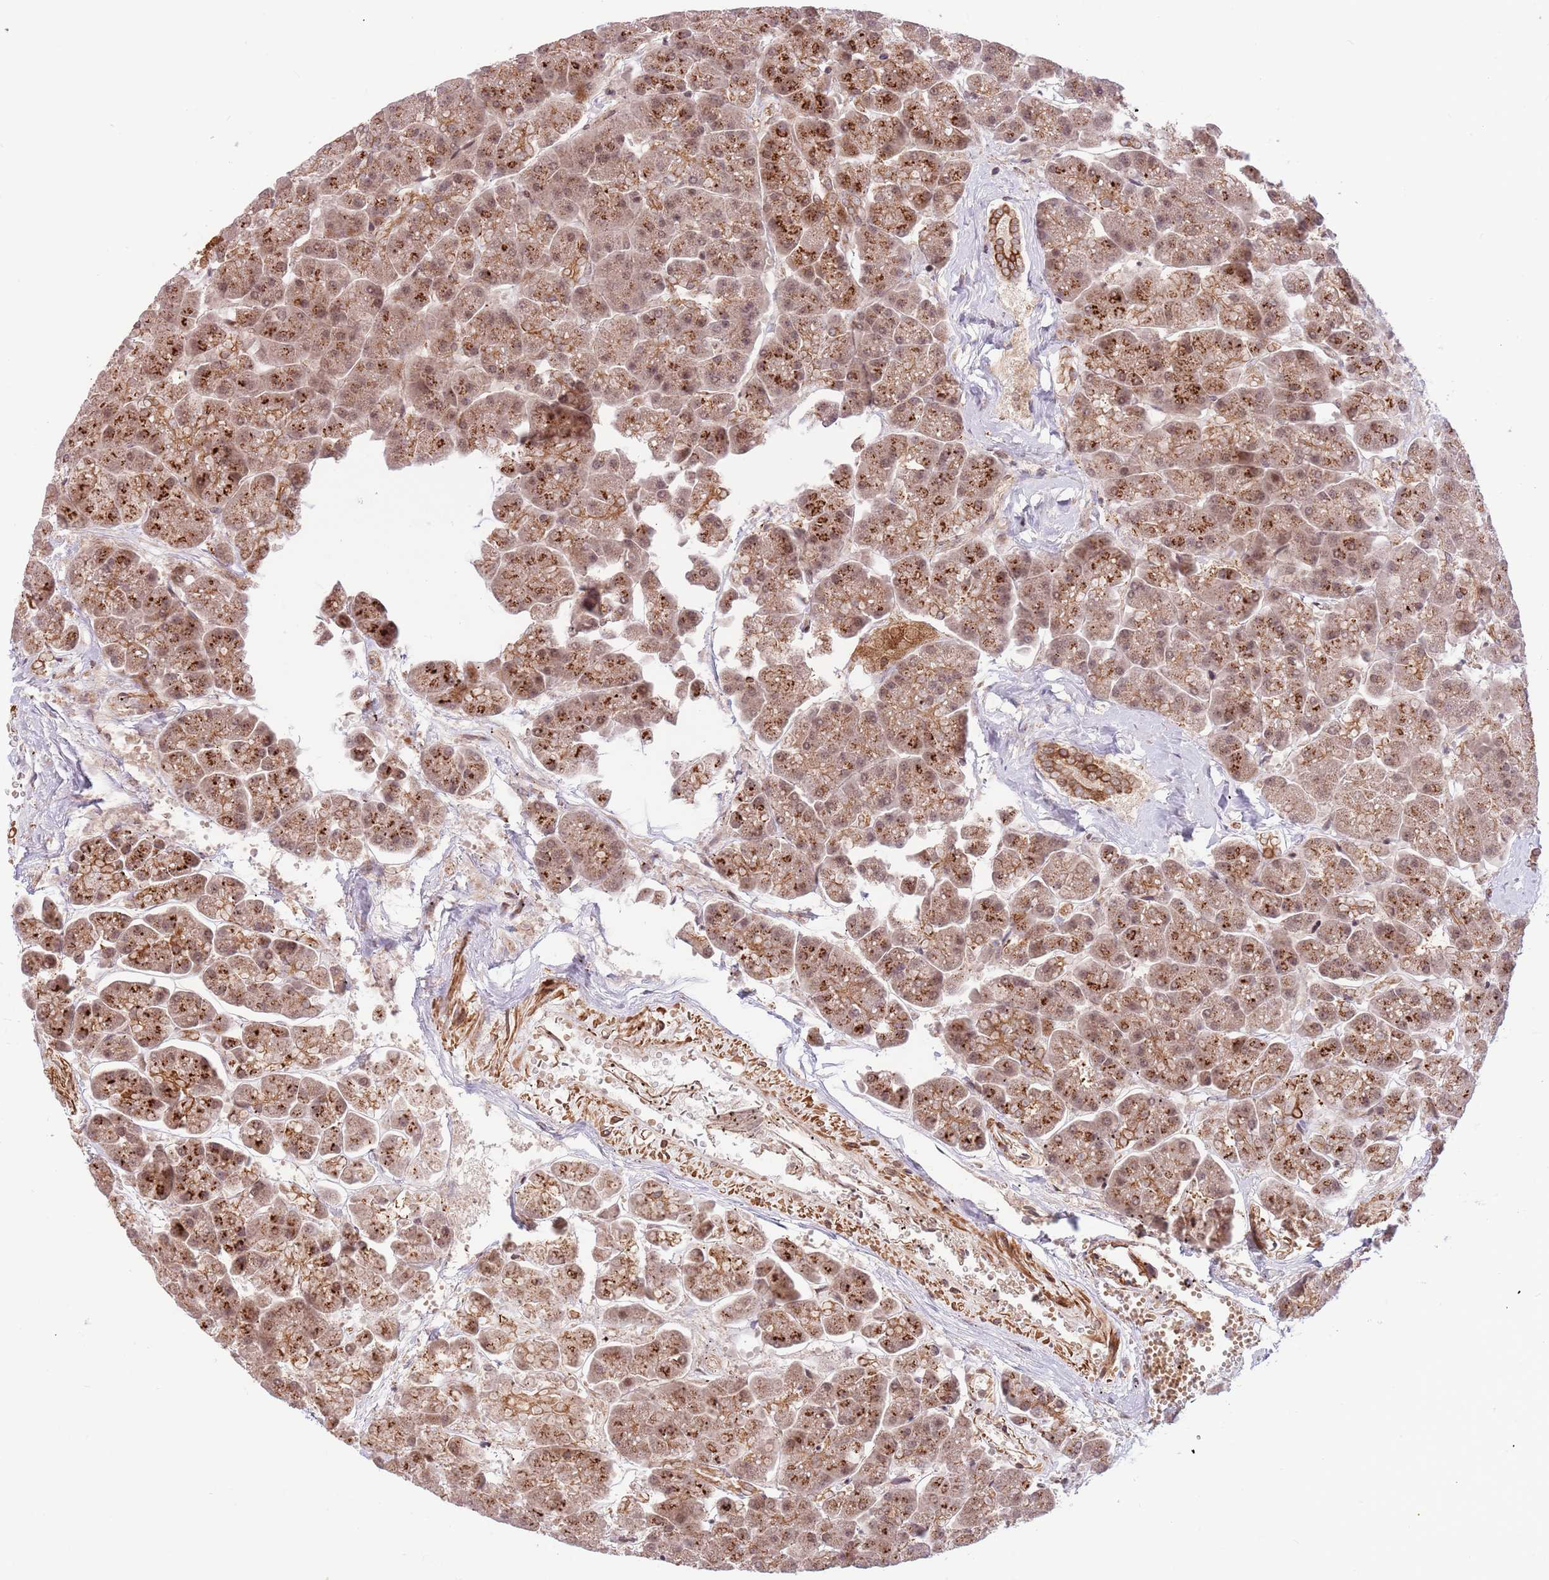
{"staining": {"intensity": "moderate", "quantity": "25%-75%", "location": "cytoplasmic/membranous,nuclear"}, "tissue": "pancreas", "cell_type": "Exocrine glandular cells", "image_type": "normal", "snomed": [{"axis": "morphology", "description": "Normal tissue, NOS"}, {"axis": "topography", "description": "Pancreas"}, {"axis": "topography", "description": "Peripheral nerve tissue"}], "caption": "Human pancreas stained with a protein marker demonstrates moderate staining in exocrine glandular cells.", "gene": "HAUS3", "patient": {"sex": "male", "age": 54}}